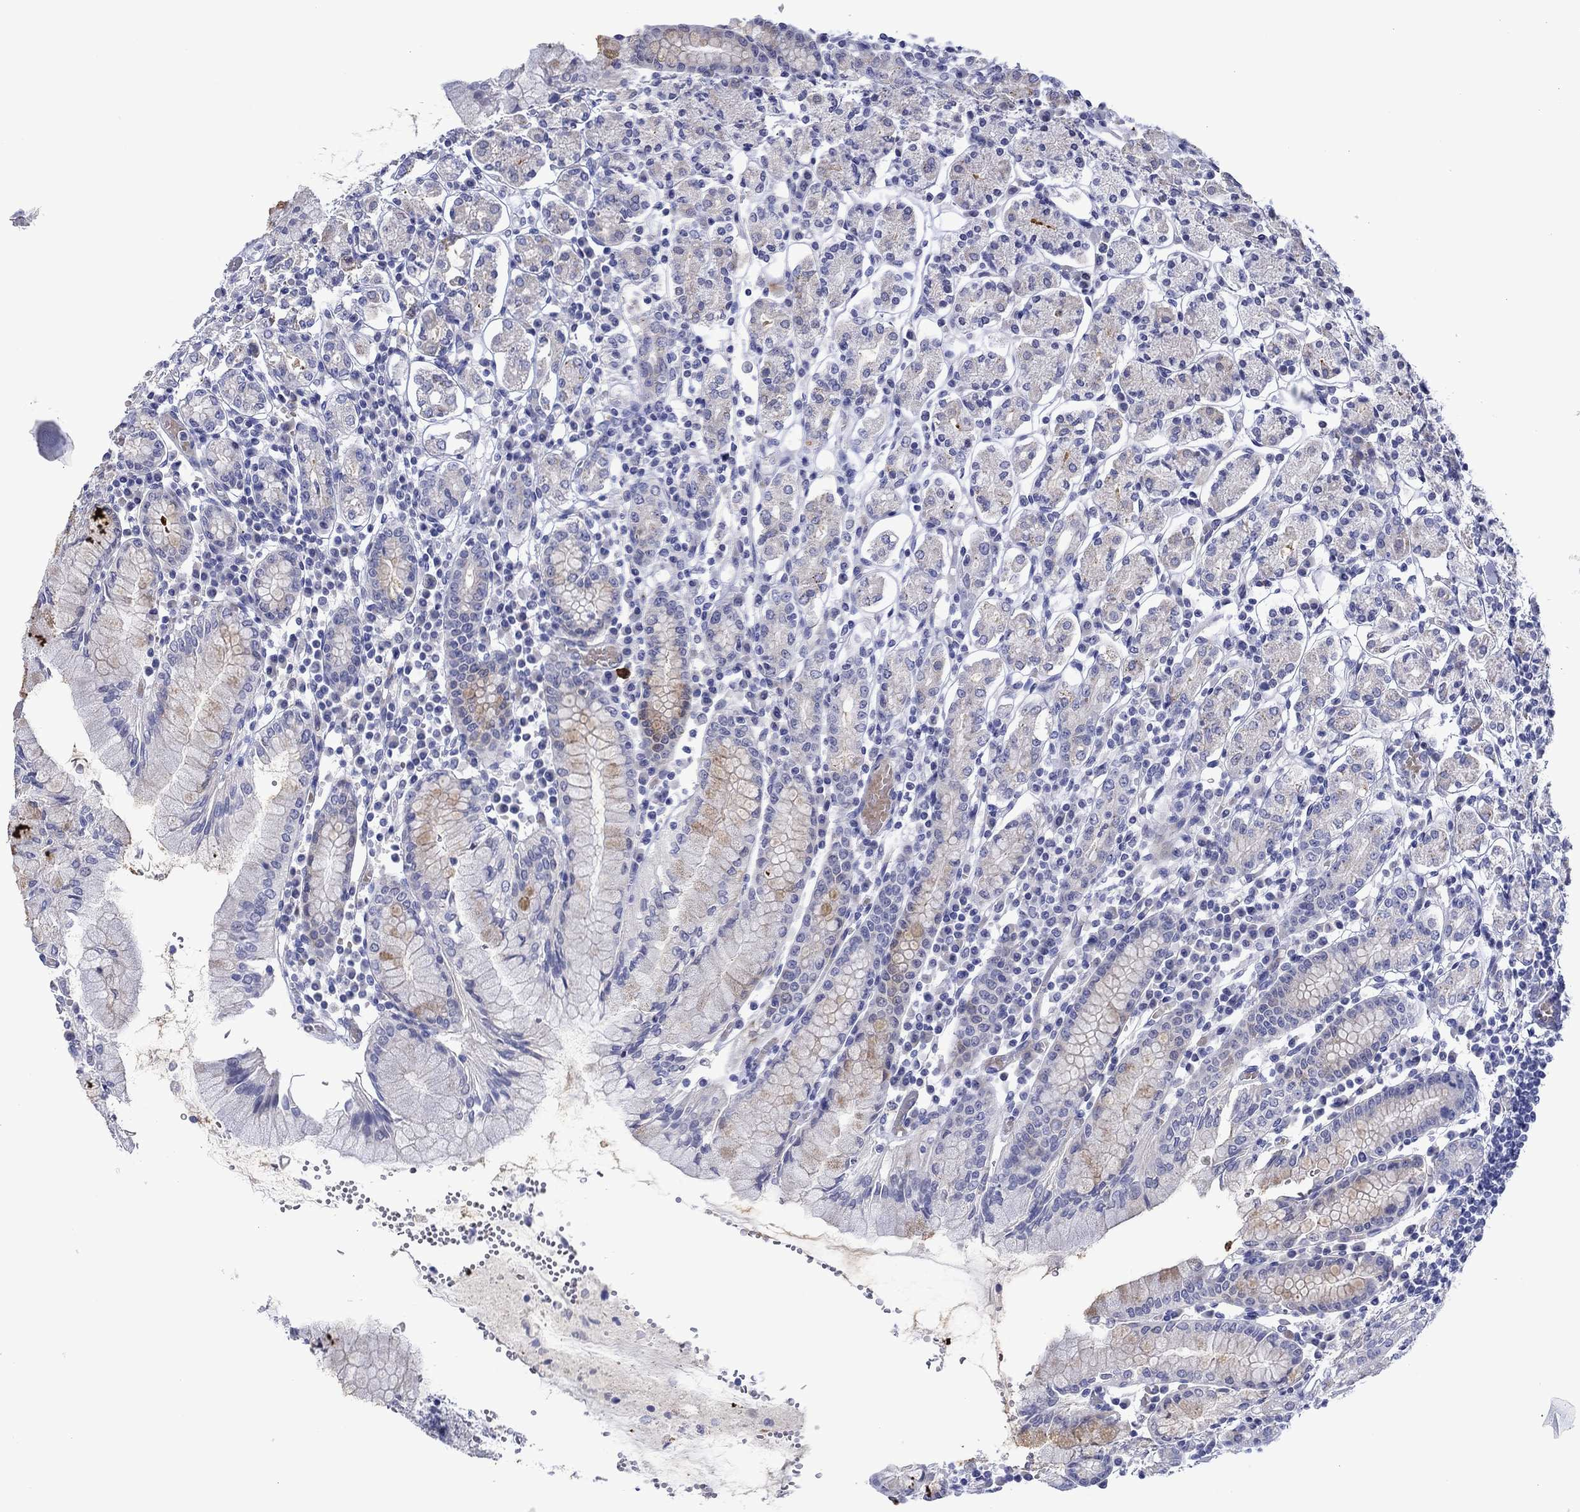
{"staining": {"intensity": "weak", "quantity": "<25%", "location": "cytoplasmic/membranous"}, "tissue": "stomach", "cell_type": "Glandular cells", "image_type": "normal", "snomed": [{"axis": "morphology", "description": "Normal tissue, NOS"}, {"axis": "topography", "description": "Stomach, upper"}, {"axis": "topography", "description": "Stomach"}], "caption": "Protein analysis of unremarkable stomach exhibits no significant positivity in glandular cells.", "gene": "SVEP1", "patient": {"sex": "male", "age": 62}}